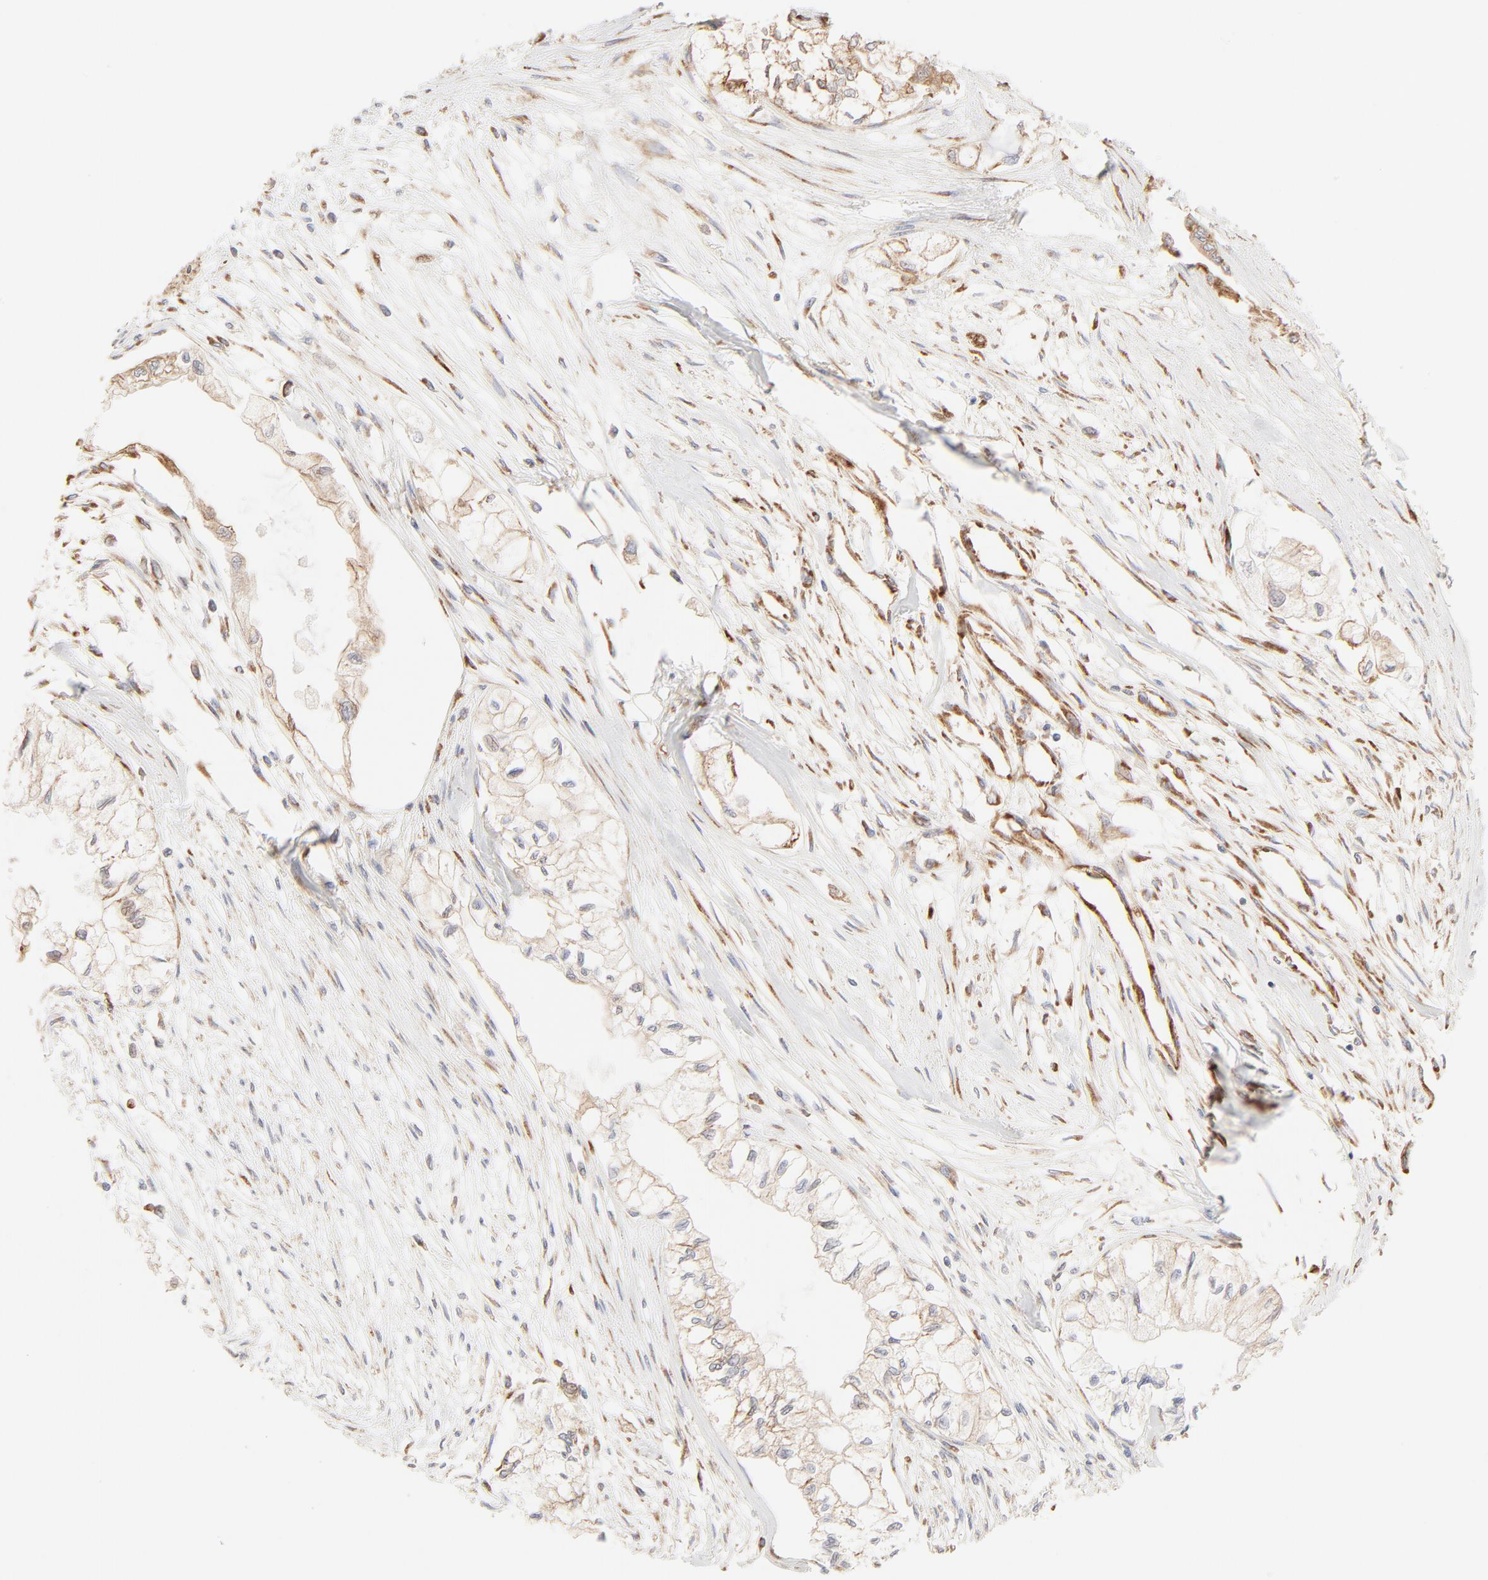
{"staining": {"intensity": "weak", "quantity": ">75%", "location": "cytoplasmic/membranous"}, "tissue": "pancreatic cancer", "cell_type": "Tumor cells", "image_type": "cancer", "snomed": [{"axis": "morphology", "description": "Adenocarcinoma, NOS"}, {"axis": "topography", "description": "Pancreas"}], "caption": "The immunohistochemical stain highlights weak cytoplasmic/membranous staining in tumor cells of pancreatic cancer (adenocarcinoma) tissue.", "gene": "RPS20", "patient": {"sex": "male", "age": 79}}